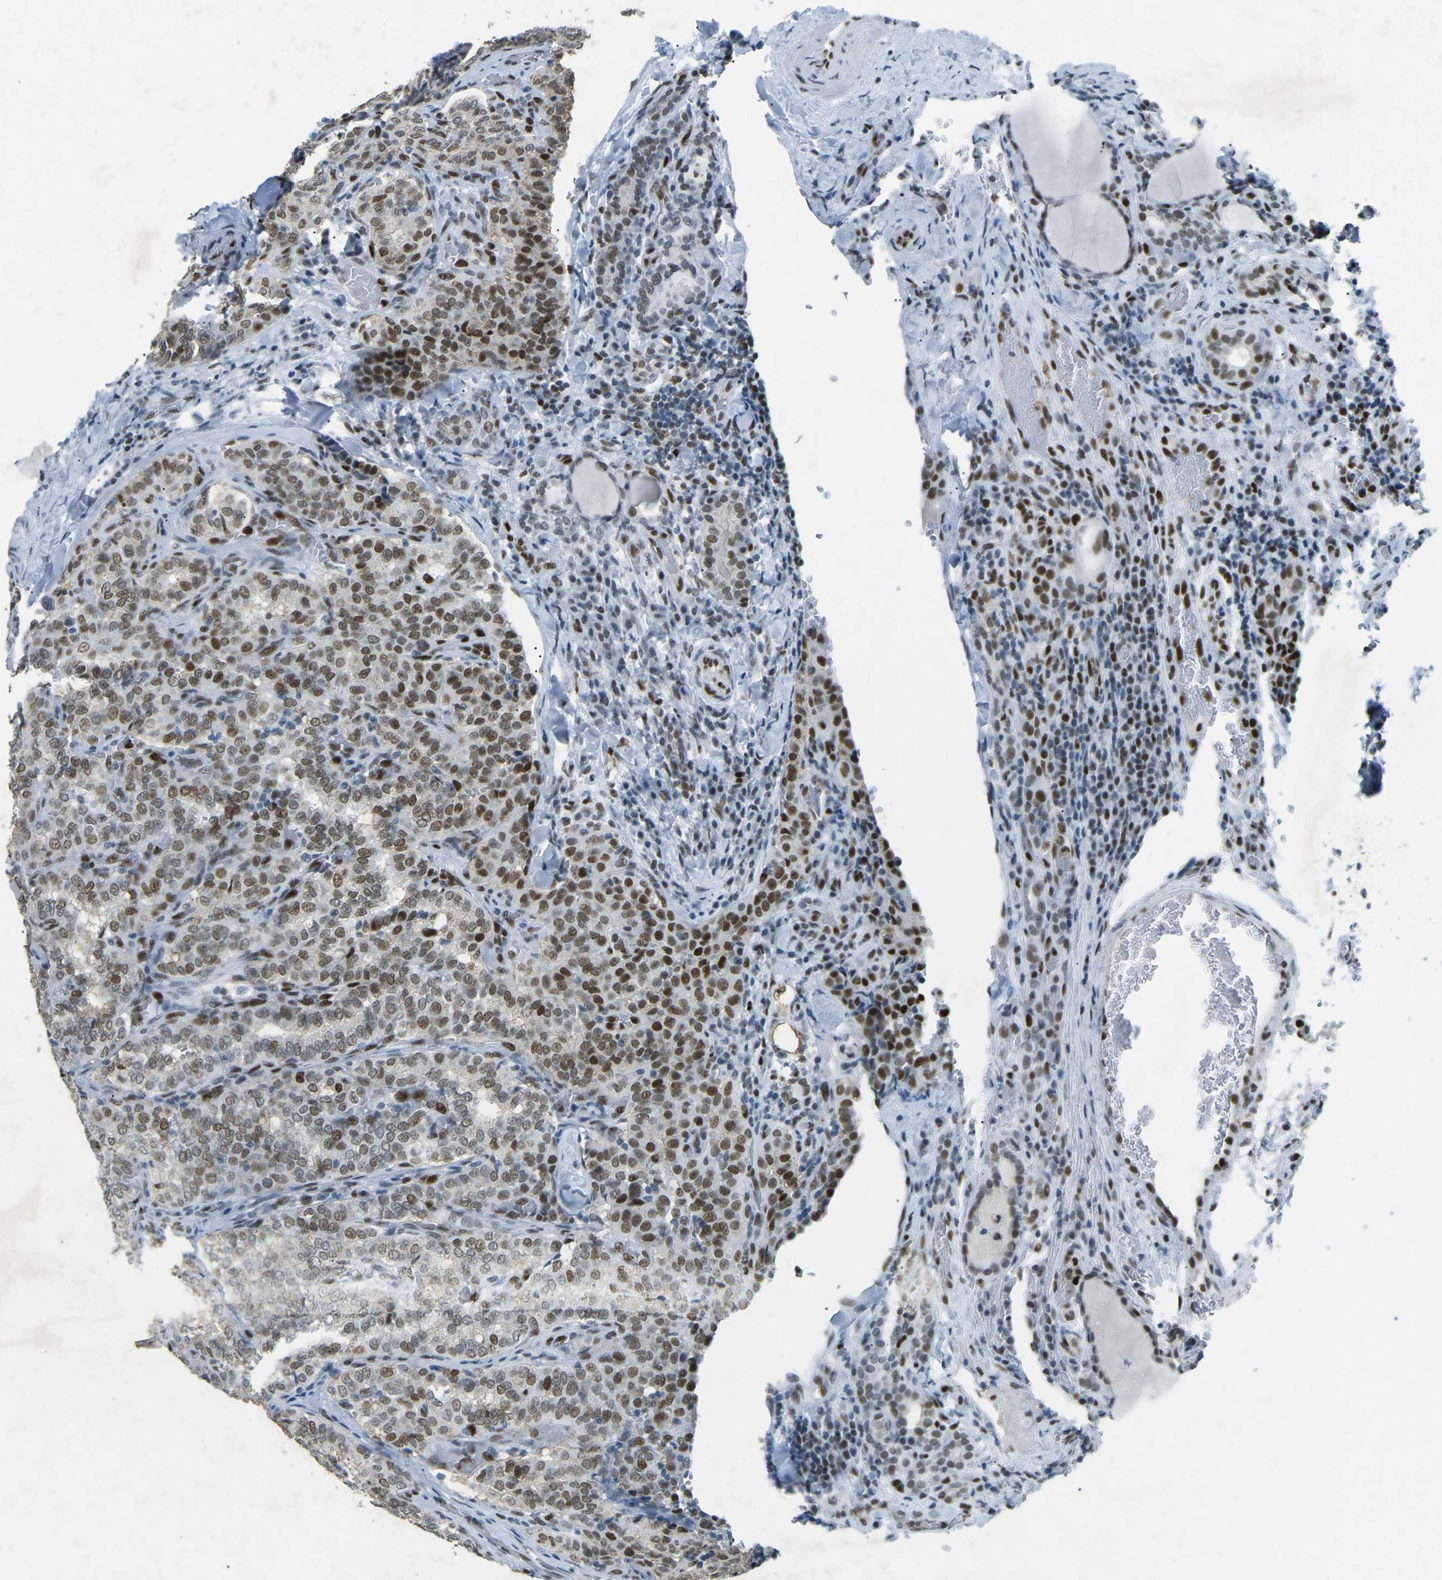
{"staining": {"intensity": "moderate", "quantity": ">75%", "location": "nuclear"}, "tissue": "thyroid cancer", "cell_type": "Tumor cells", "image_type": "cancer", "snomed": [{"axis": "morphology", "description": "Normal tissue, NOS"}, {"axis": "morphology", "description": "Papillary adenocarcinoma, NOS"}, {"axis": "topography", "description": "Thyroid gland"}], "caption": "Tumor cells display medium levels of moderate nuclear positivity in approximately >75% of cells in thyroid papillary adenocarcinoma.", "gene": "RB1", "patient": {"sex": "female", "age": 30}}